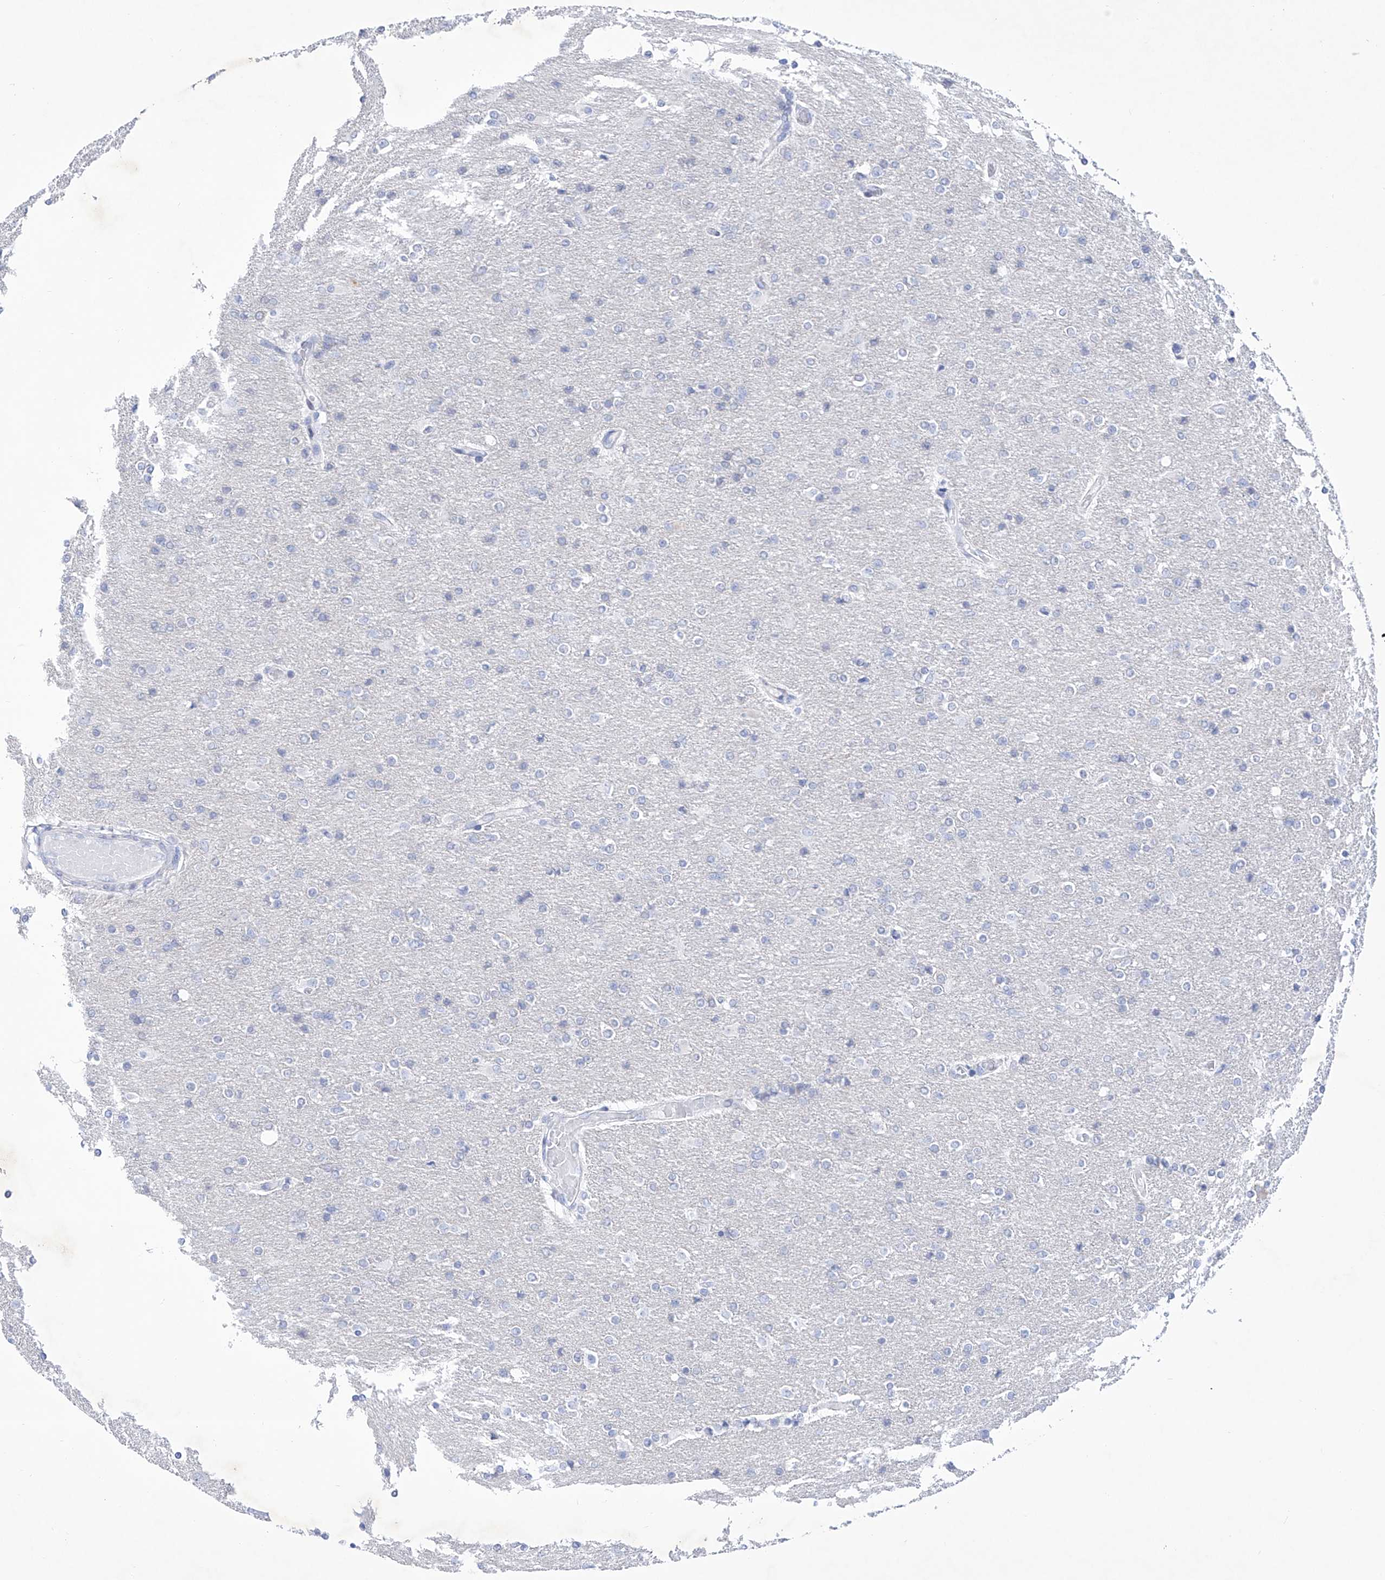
{"staining": {"intensity": "negative", "quantity": "none", "location": "none"}, "tissue": "glioma", "cell_type": "Tumor cells", "image_type": "cancer", "snomed": [{"axis": "morphology", "description": "Glioma, malignant, High grade"}, {"axis": "topography", "description": "Cerebral cortex"}], "caption": "Malignant glioma (high-grade) was stained to show a protein in brown. There is no significant positivity in tumor cells. (DAB (3,3'-diaminobenzidine) immunohistochemistry visualized using brightfield microscopy, high magnification).", "gene": "C1orf87", "patient": {"sex": "female", "age": 36}}